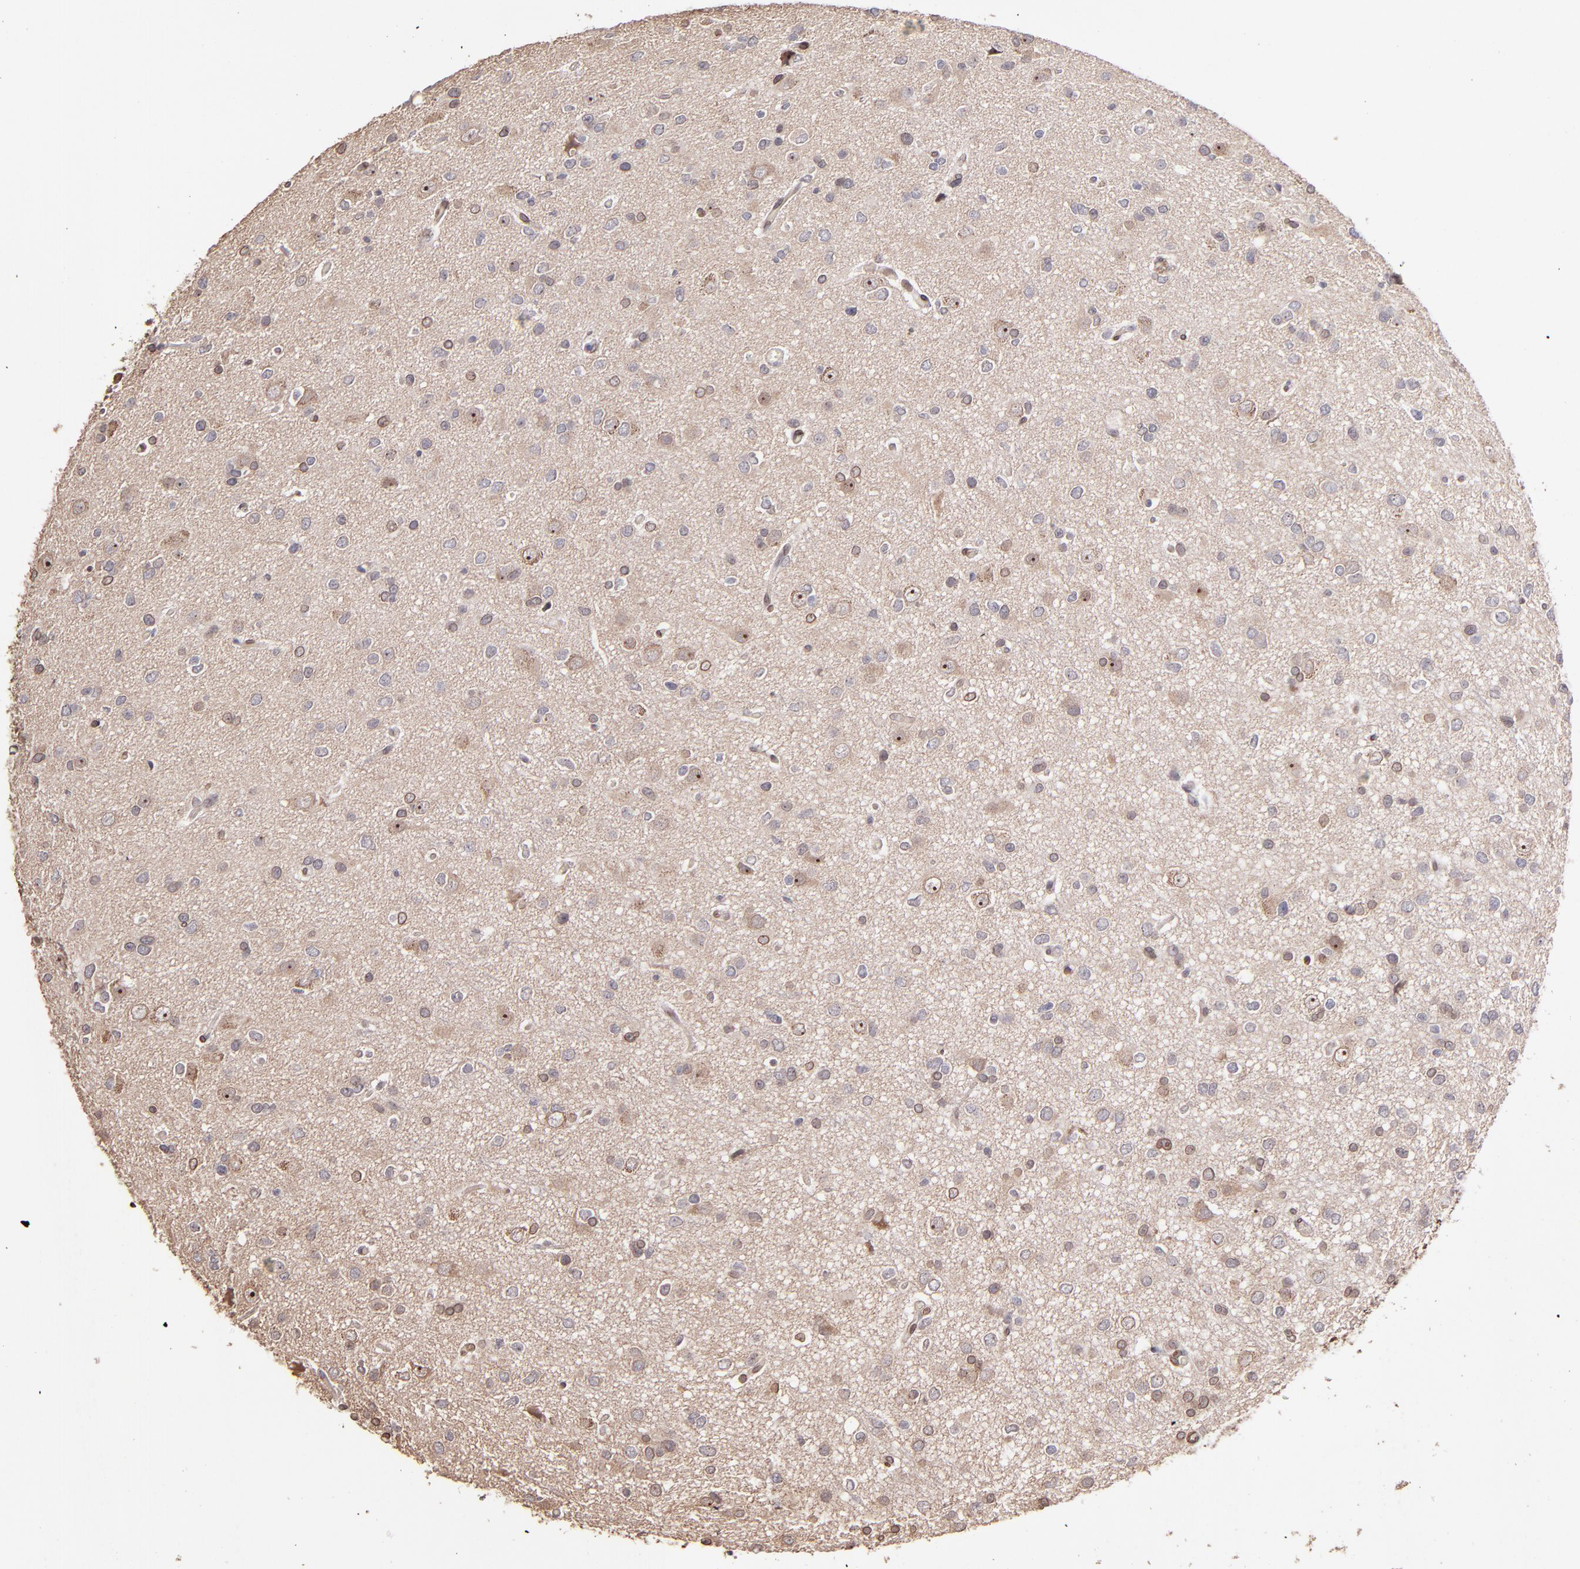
{"staining": {"intensity": "moderate", "quantity": "25%-75%", "location": "cytoplasmic/membranous,nuclear"}, "tissue": "glioma", "cell_type": "Tumor cells", "image_type": "cancer", "snomed": [{"axis": "morphology", "description": "Glioma, malignant, Low grade"}, {"axis": "topography", "description": "Brain"}], "caption": "Glioma stained with DAB (3,3'-diaminobenzidine) immunohistochemistry reveals medium levels of moderate cytoplasmic/membranous and nuclear staining in approximately 25%-75% of tumor cells.", "gene": "PUM3", "patient": {"sex": "male", "age": 42}}